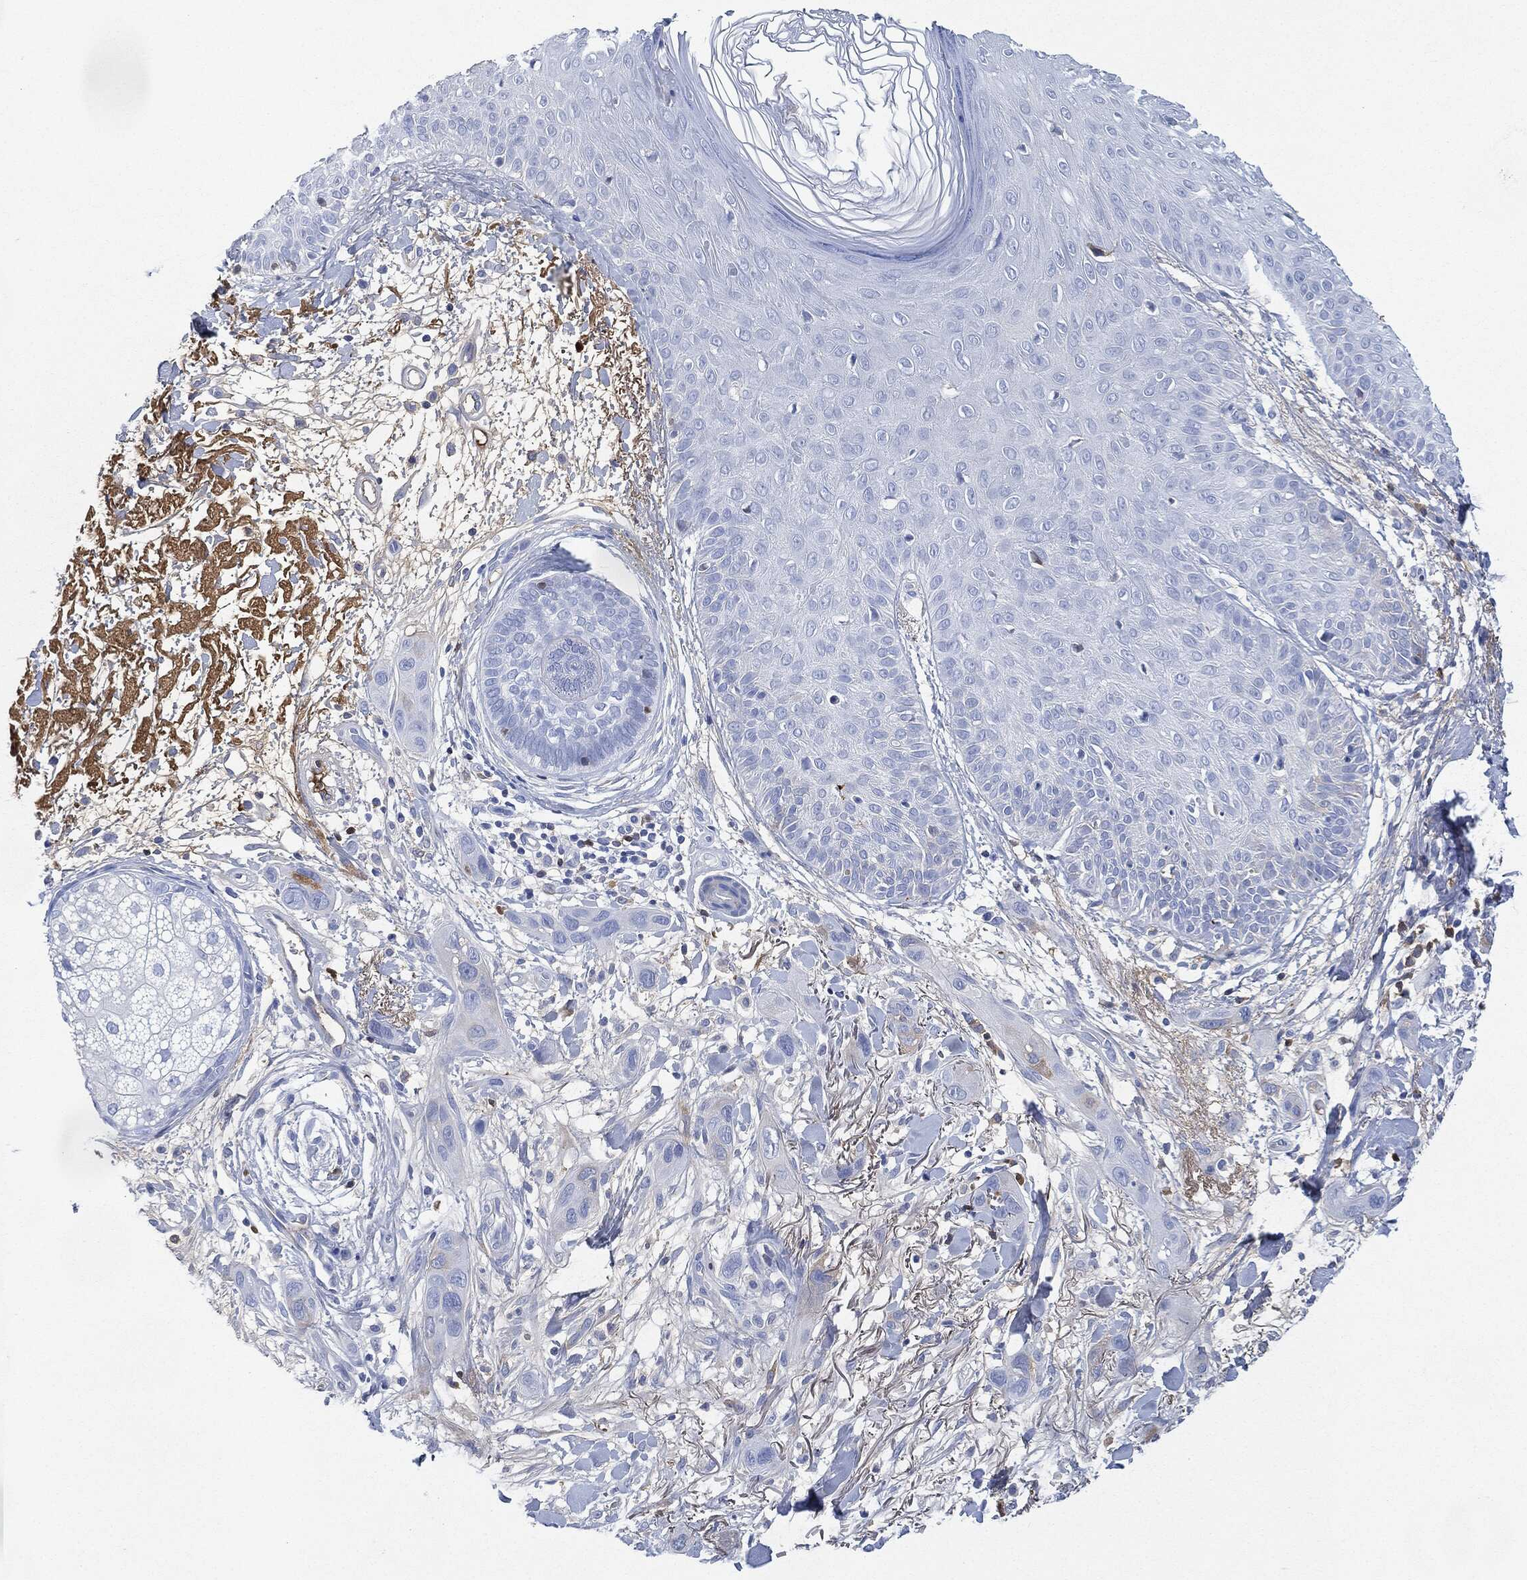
{"staining": {"intensity": "negative", "quantity": "none", "location": "none"}, "tissue": "skin cancer", "cell_type": "Tumor cells", "image_type": "cancer", "snomed": [{"axis": "morphology", "description": "Squamous cell carcinoma, NOS"}, {"axis": "topography", "description": "Skin"}], "caption": "An image of skin squamous cell carcinoma stained for a protein displays no brown staining in tumor cells.", "gene": "IGLV6-57", "patient": {"sex": "male", "age": 78}}